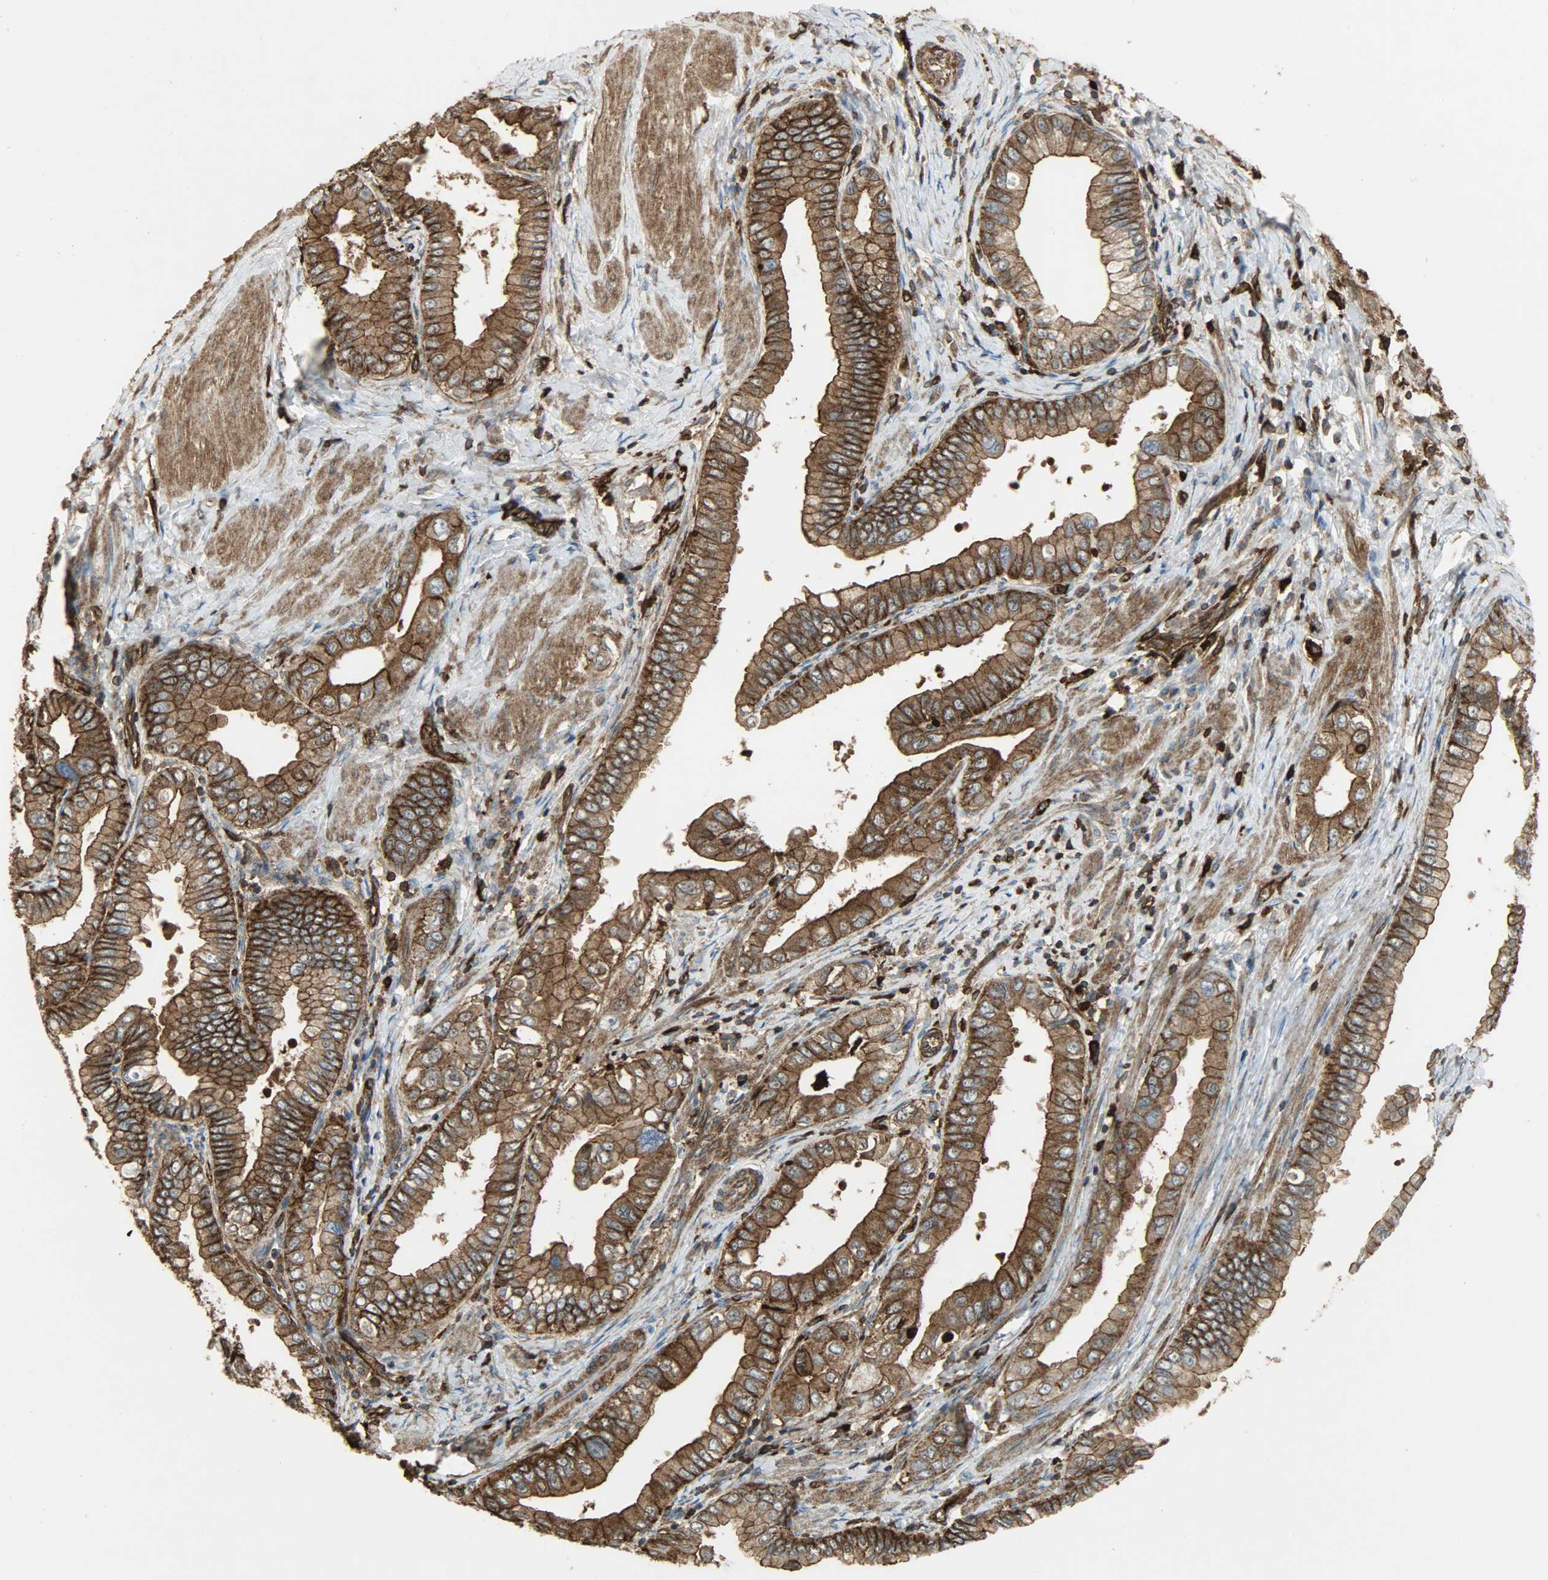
{"staining": {"intensity": "strong", "quantity": ">75%", "location": "cytoplasmic/membranous"}, "tissue": "pancreatic cancer", "cell_type": "Tumor cells", "image_type": "cancer", "snomed": [{"axis": "morphology", "description": "Normal tissue, NOS"}, {"axis": "topography", "description": "Lymph node"}], "caption": "An image of pancreatic cancer stained for a protein reveals strong cytoplasmic/membranous brown staining in tumor cells.", "gene": "VASP", "patient": {"sex": "male", "age": 50}}